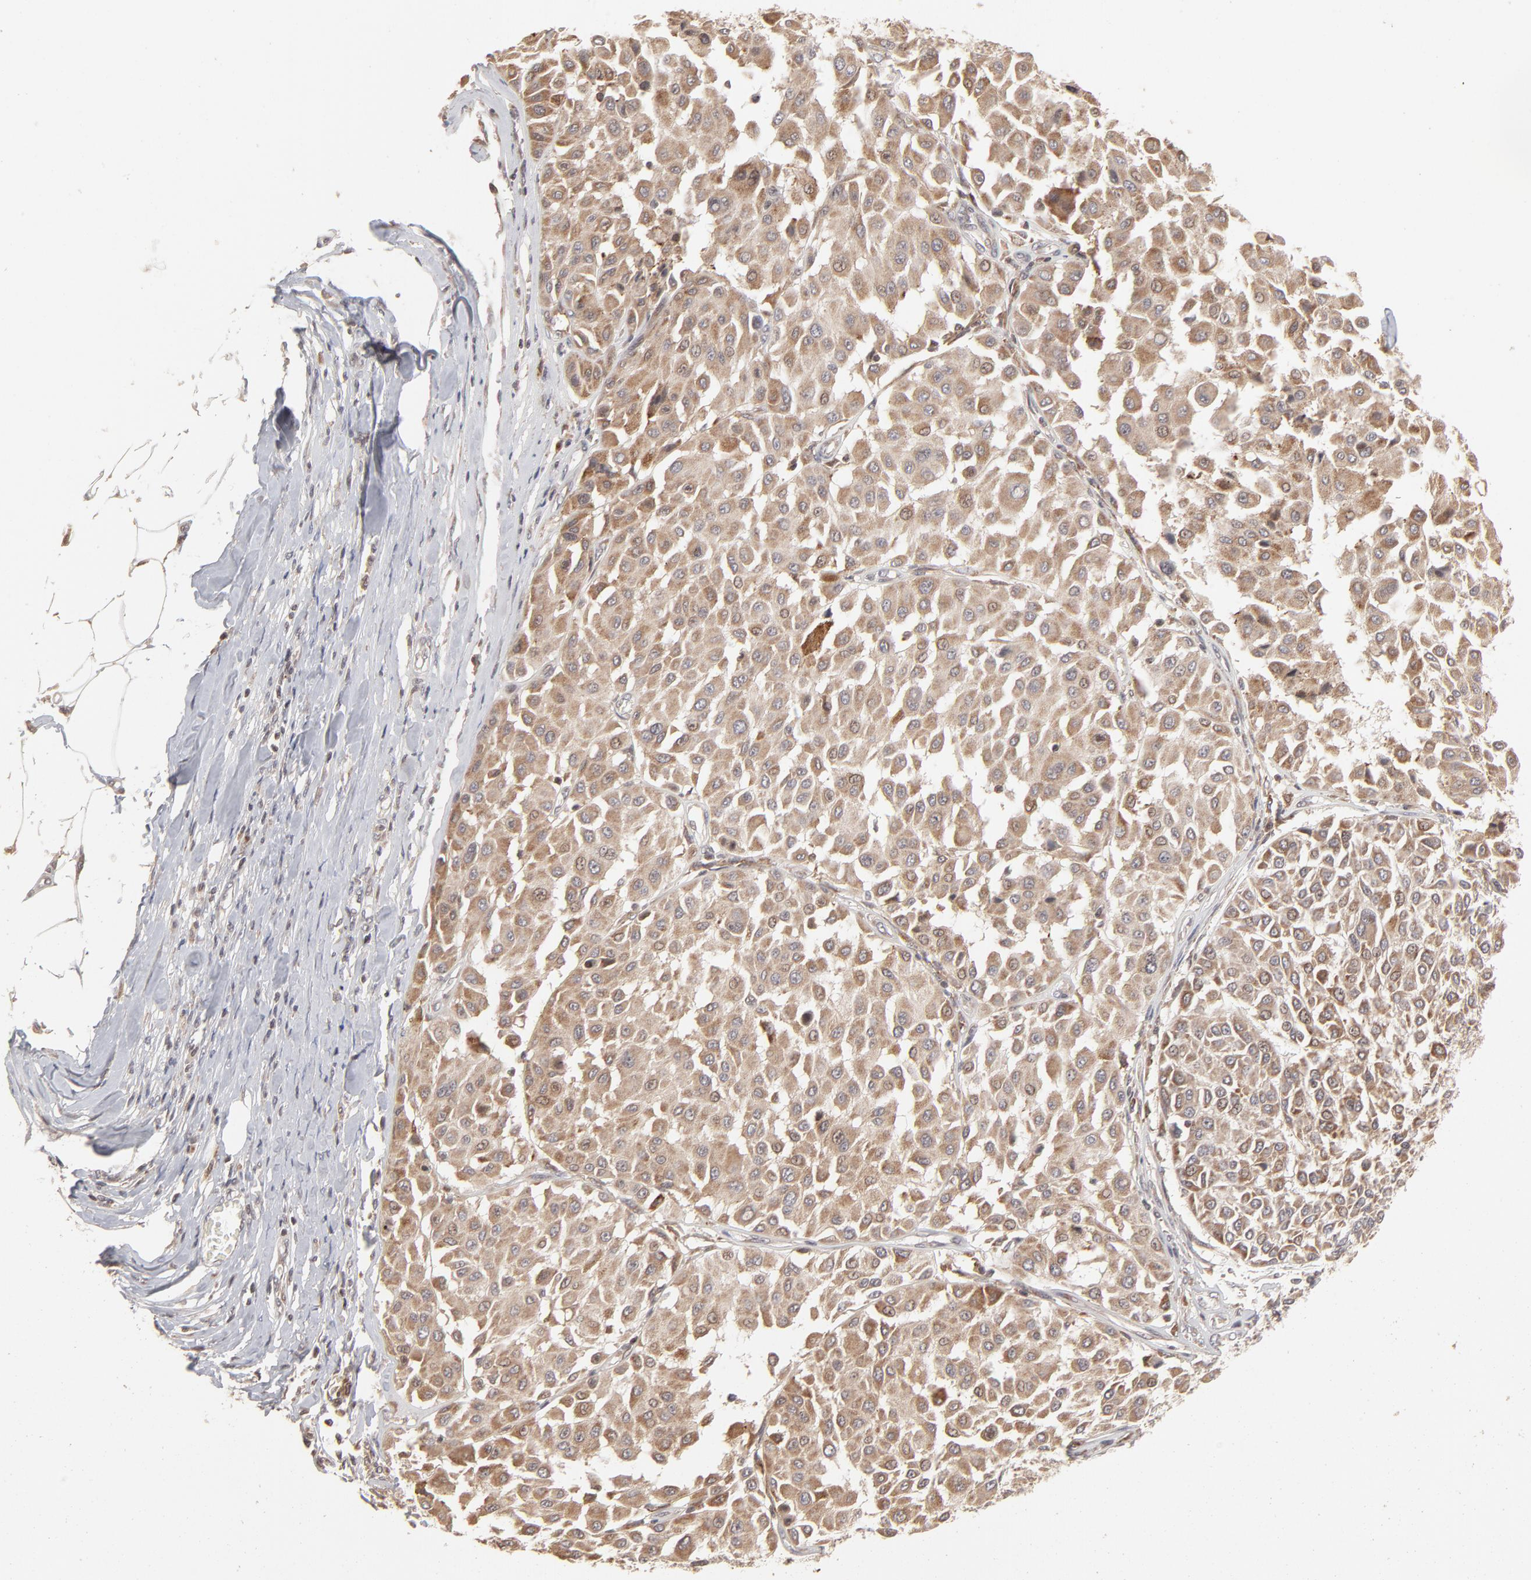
{"staining": {"intensity": "weak", "quantity": ">75%", "location": "cytoplasmic/membranous"}, "tissue": "melanoma", "cell_type": "Tumor cells", "image_type": "cancer", "snomed": [{"axis": "morphology", "description": "Malignant melanoma, Metastatic site"}, {"axis": "topography", "description": "Soft tissue"}], "caption": "Brown immunohistochemical staining in melanoma displays weak cytoplasmic/membranous positivity in approximately >75% of tumor cells.", "gene": "ARIH1", "patient": {"sex": "male", "age": 41}}